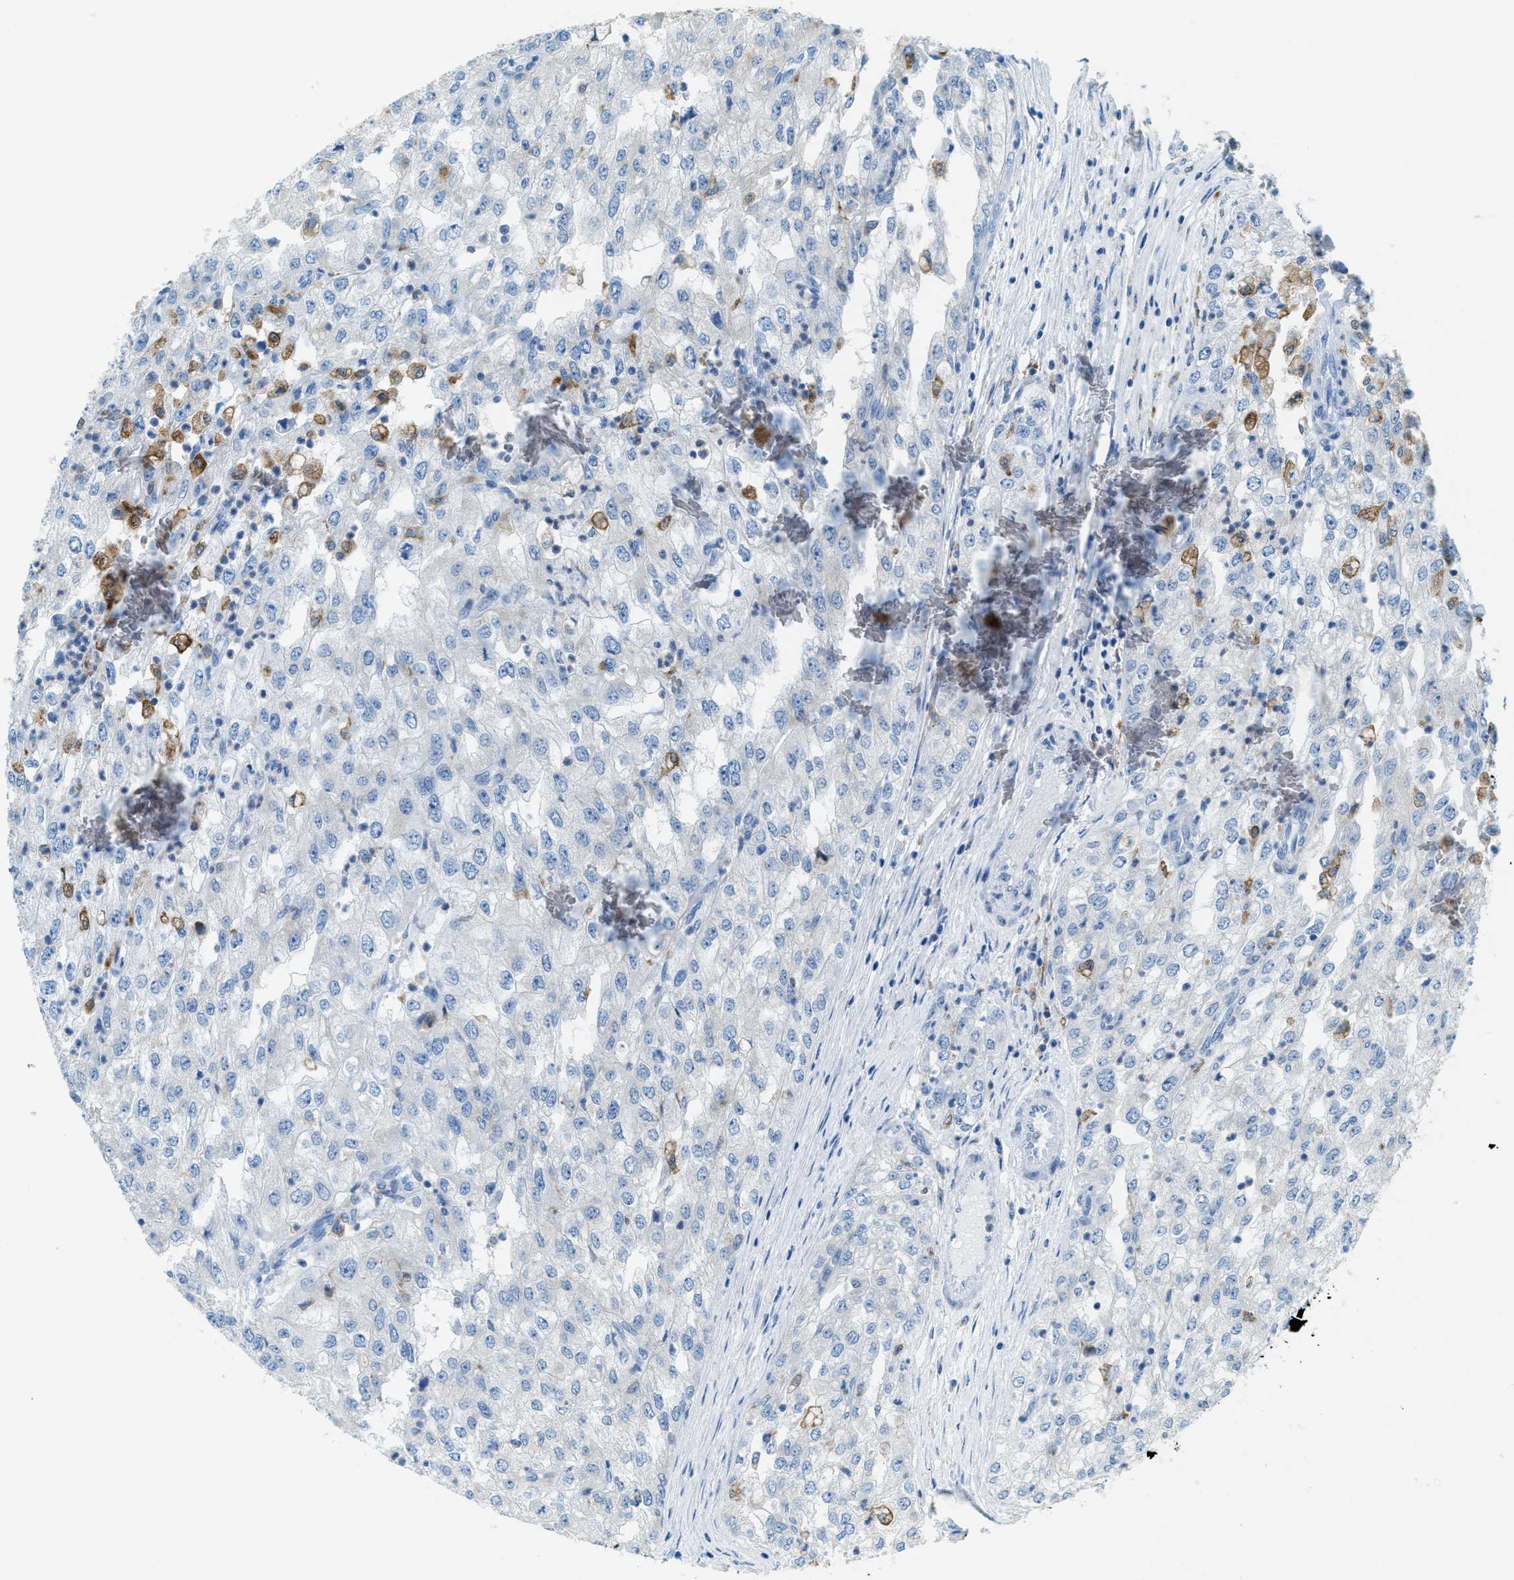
{"staining": {"intensity": "negative", "quantity": "none", "location": "none"}, "tissue": "renal cancer", "cell_type": "Tumor cells", "image_type": "cancer", "snomed": [{"axis": "morphology", "description": "Adenocarcinoma, NOS"}, {"axis": "topography", "description": "Kidney"}], "caption": "Immunohistochemical staining of human adenocarcinoma (renal) reveals no significant positivity in tumor cells. (Immunohistochemistry (ihc), brightfield microscopy, high magnification).", "gene": "MATCAP2", "patient": {"sex": "female", "age": 54}}